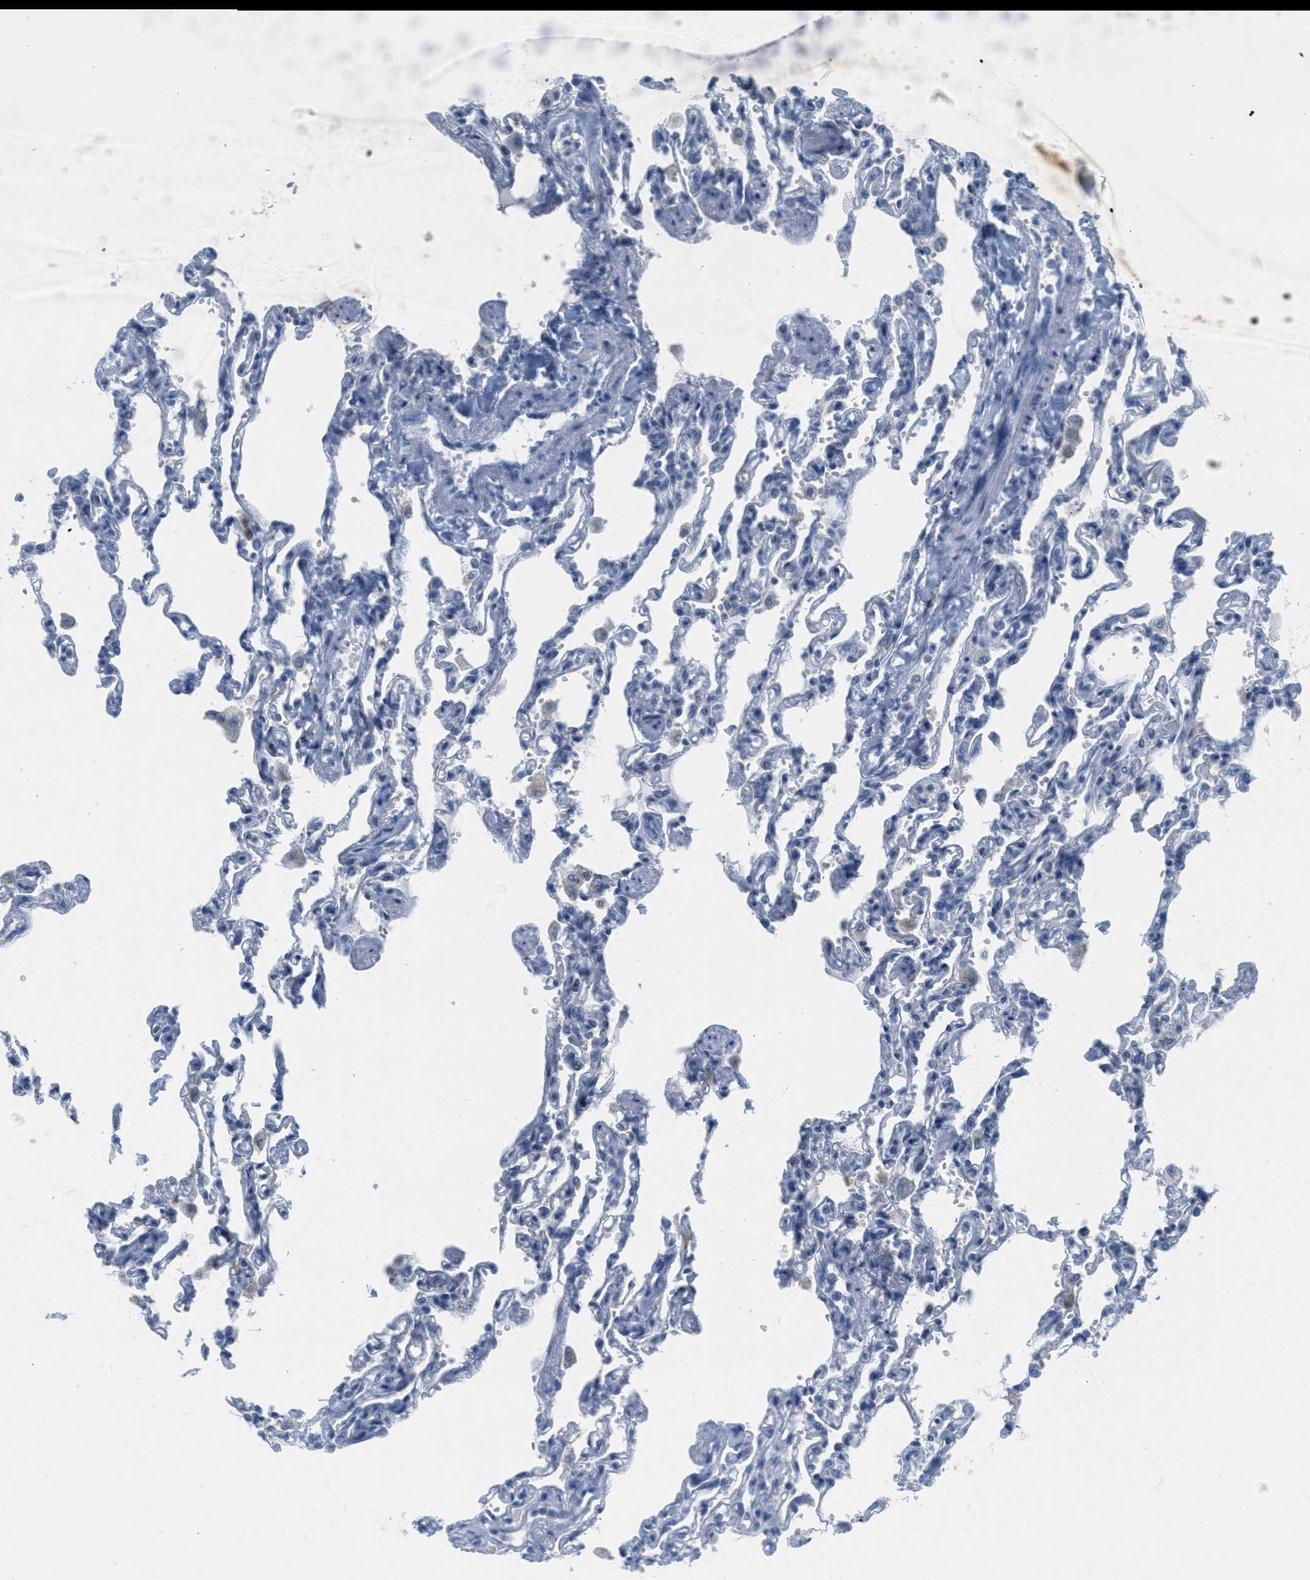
{"staining": {"intensity": "negative", "quantity": "none", "location": "none"}, "tissue": "lung", "cell_type": "Alveolar cells", "image_type": "normal", "snomed": [{"axis": "morphology", "description": "Normal tissue, NOS"}, {"axis": "topography", "description": "Lung"}], "caption": "A histopathology image of lung stained for a protein exhibits no brown staining in alveolar cells. (IHC, brightfield microscopy, high magnification).", "gene": "TEX264", "patient": {"sex": "male", "age": 21}}